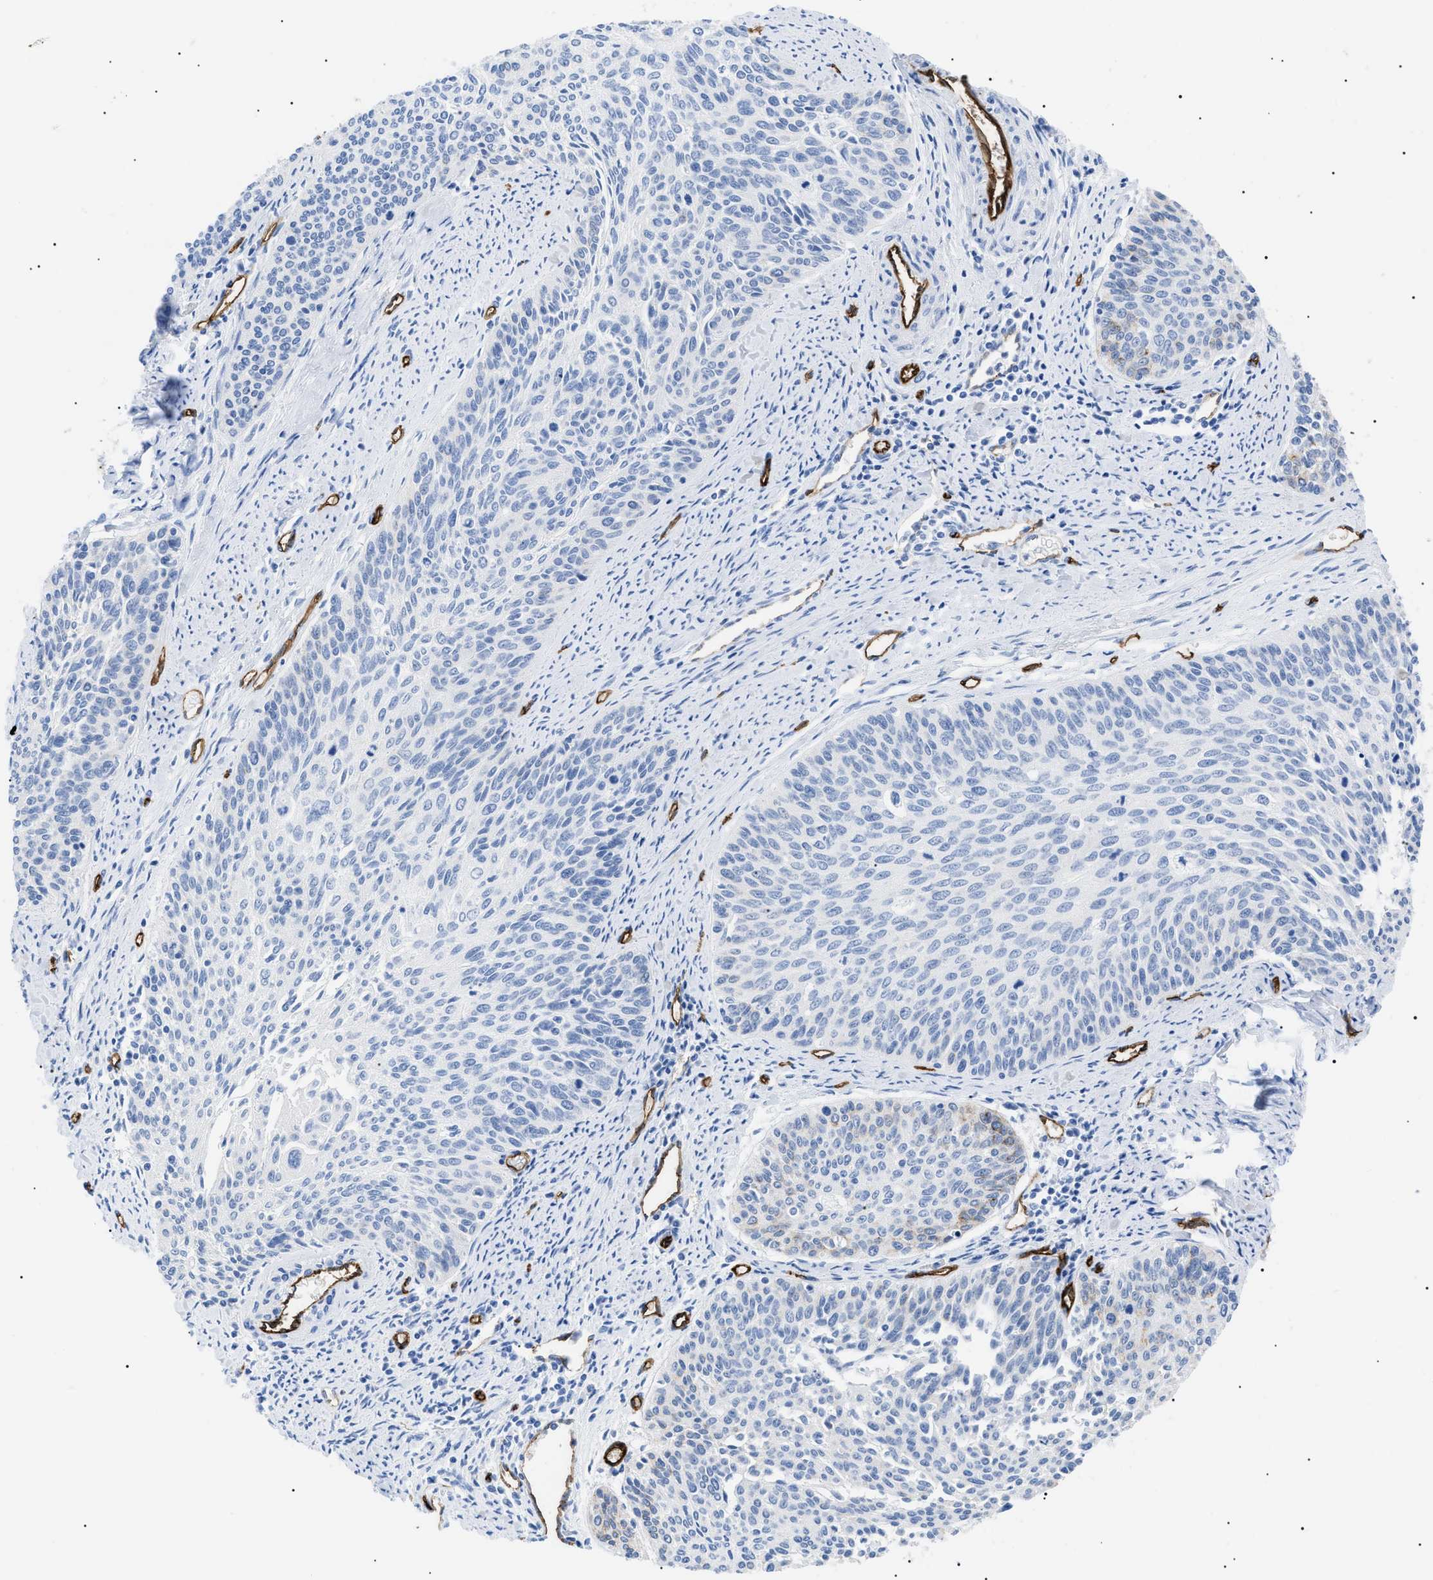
{"staining": {"intensity": "negative", "quantity": "none", "location": "none"}, "tissue": "cervical cancer", "cell_type": "Tumor cells", "image_type": "cancer", "snomed": [{"axis": "morphology", "description": "Squamous cell carcinoma, NOS"}, {"axis": "topography", "description": "Cervix"}], "caption": "A histopathology image of cervical cancer stained for a protein demonstrates no brown staining in tumor cells.", "gene": "PODXL", "patient": {"sex": "female", "age": 55}}